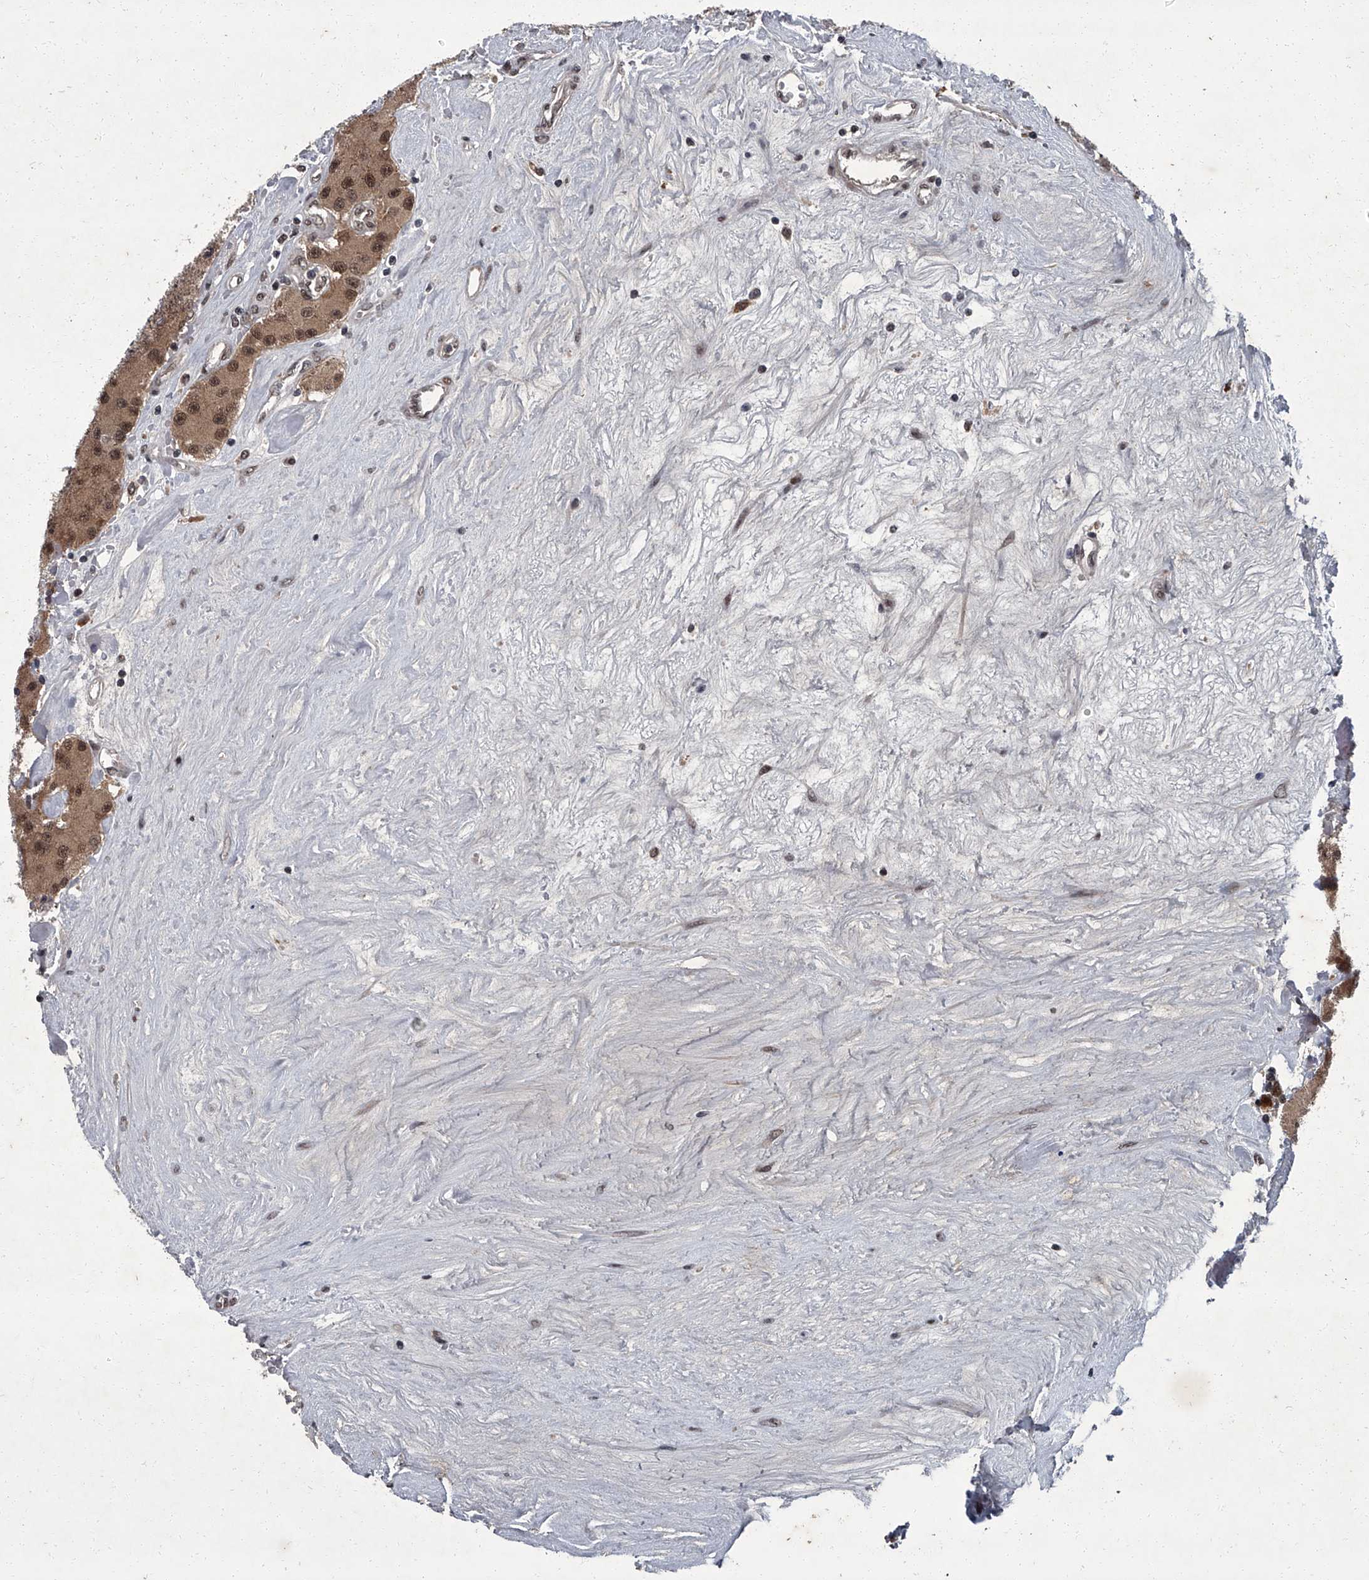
{"staining": {"intensity": "moderate", "quantity": ">75%", "location": "cytoplasmic/membranous,nuclear"}, "tissue": "carcinoid", "cell_type": "Tumor cells", "image_type": "cancer", "snomed": [{"axis": "morphology", "description": "Carcinoid, malignant, NOS"}, {"axis": "topography", "description": "Pancreas"}], "caption": "IHC photomicrograph of human carcinoid (malignant) stained for a protein (brown), which shows medium levels of moderate cytoplasmic/membranous and nuclear positivity in about >75% of tumor cells.", "gene": "ZNF518B", "patient": {"sex": "male", "age": 41}}